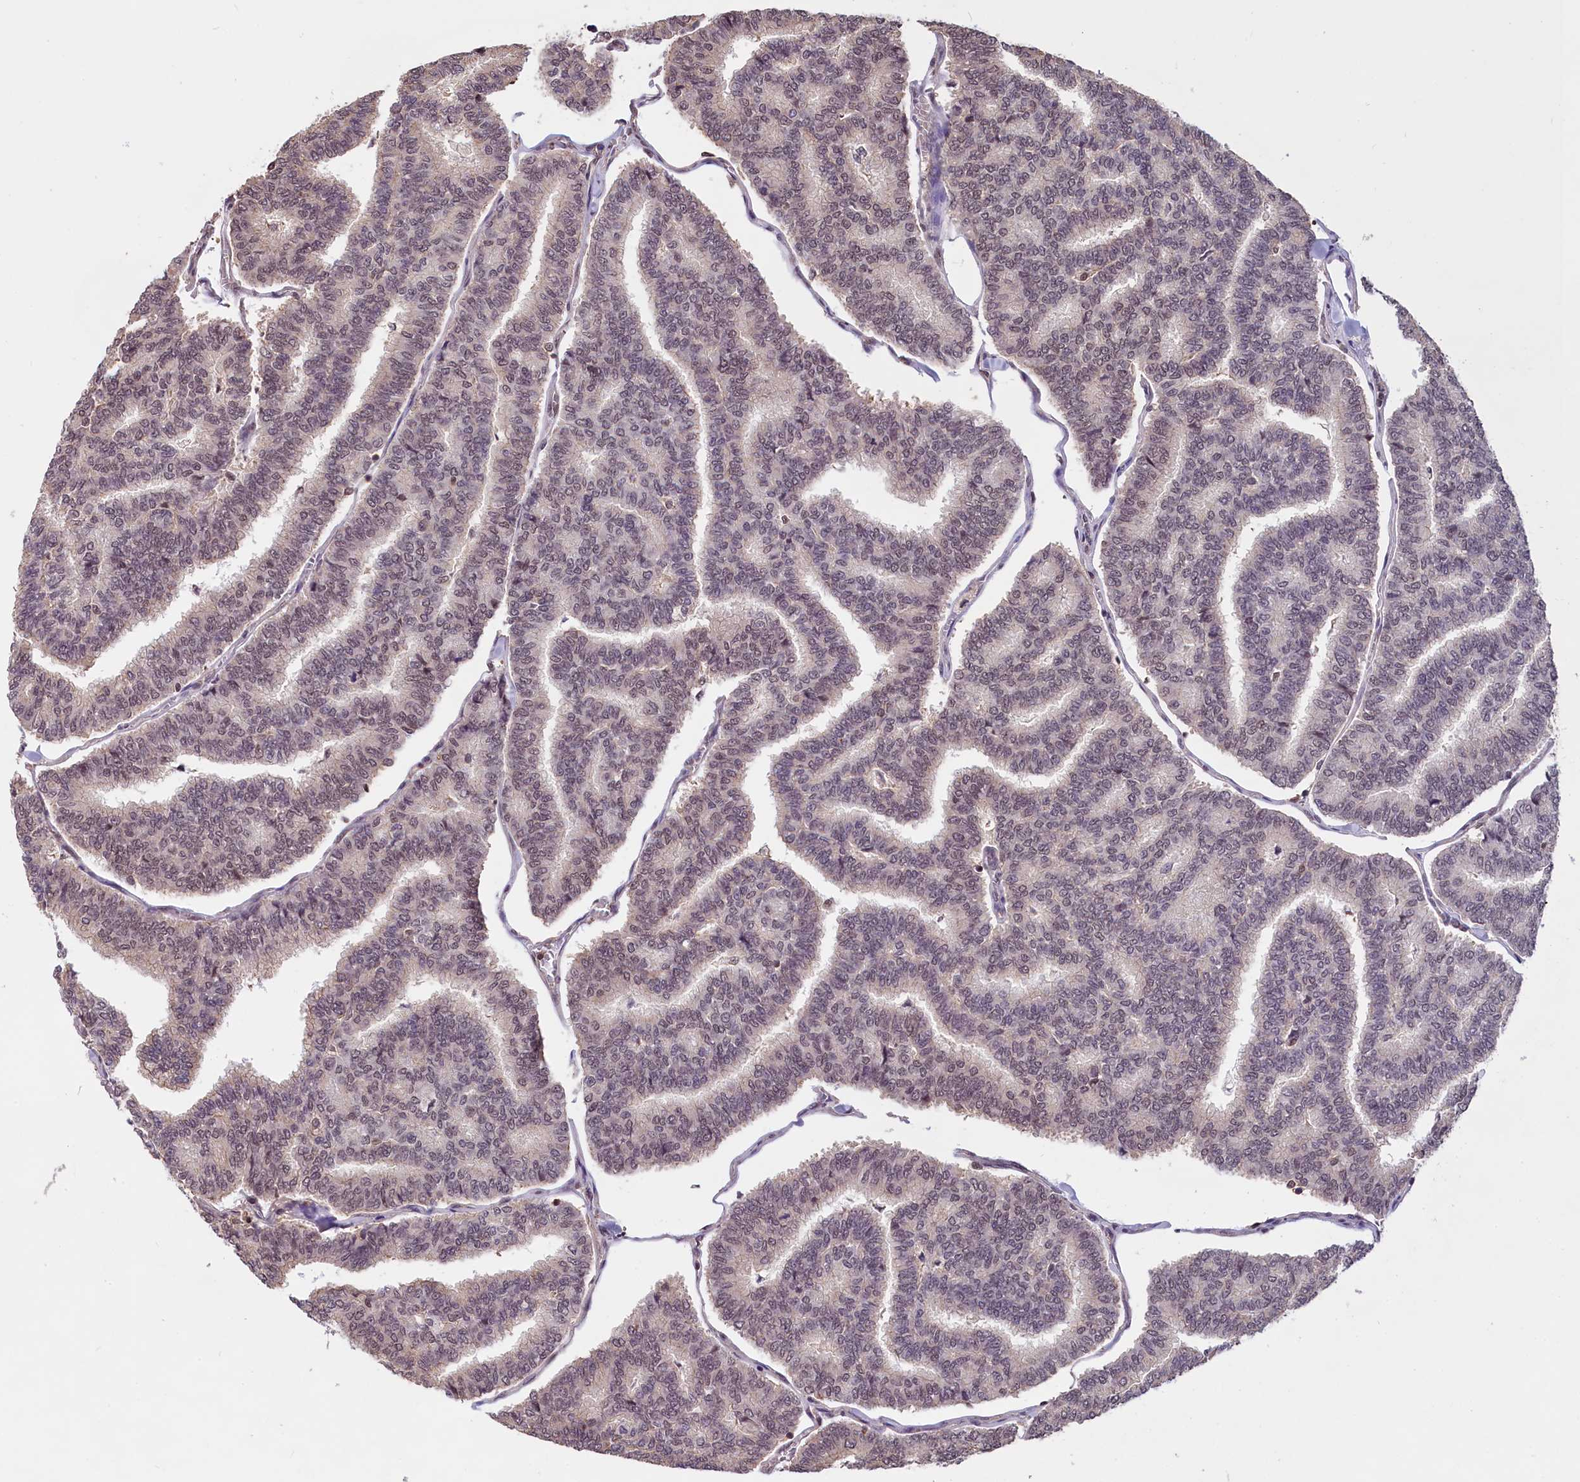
{"staining": {"intensity": "weak", "quantity": "25%-75%", "location": "nuclear"}, "tissue": "thyroid cancer", "cell_type": "Tumor cells", "image_type": "cancer", "snomed": [{"axis": "morphology", "description": "Papillary adenocarcinoma, NOS"}, {"axis": "topography", "description": "Thyroid gland"}], "caption": "Immunohistochemical staining of thyroid cancer (papillary adenocarcinoma) demonstrates low levels of weak nuclear expression in about 25%-75% of tumor cells.", "gene": "ZC3H4", "patient": {"sex": "female", "age": 35}}